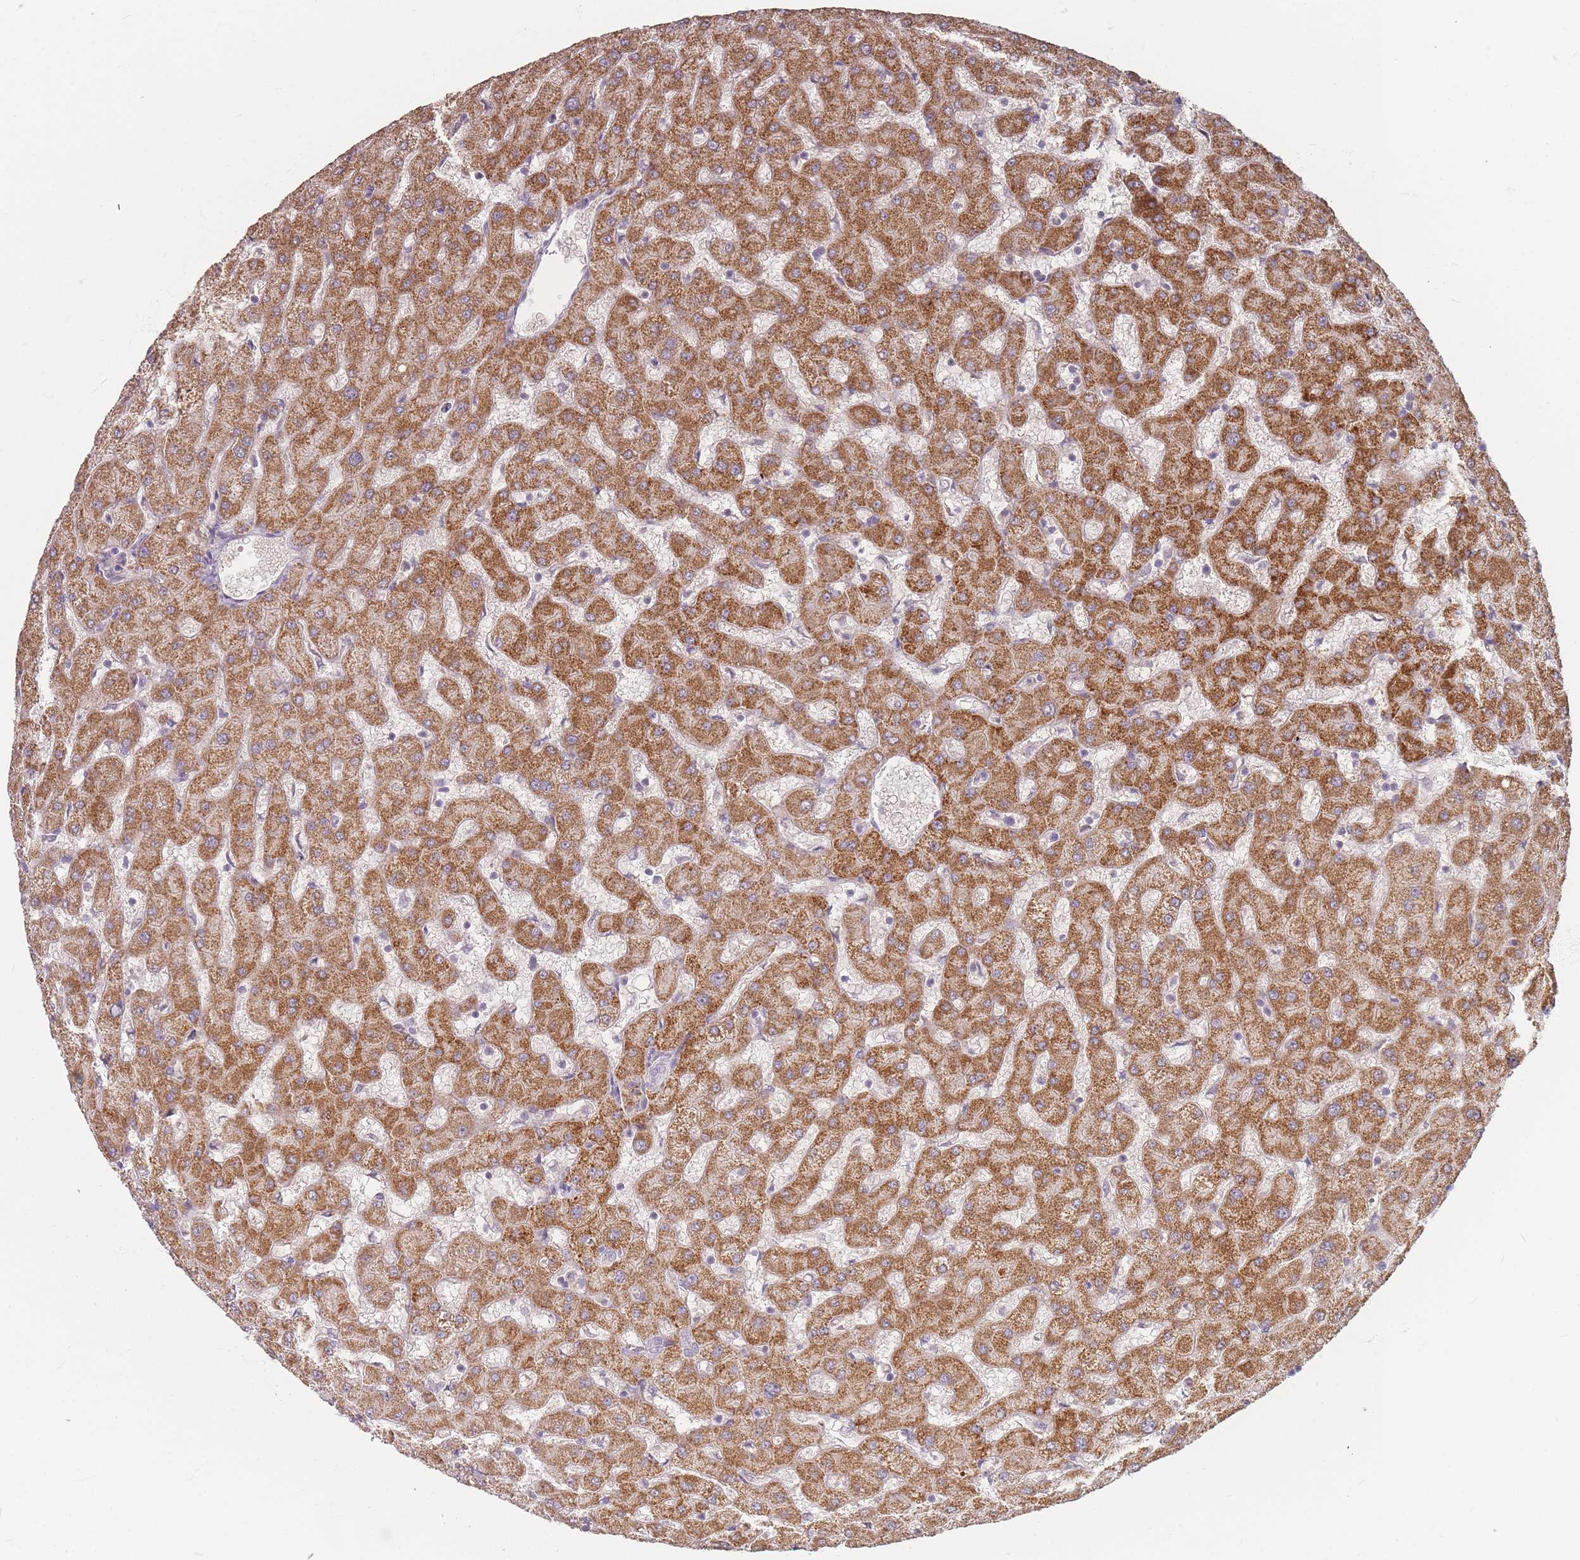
{"staining": {"intensity": "negative", "quantity": "none", "location": "none"}, "tissue": "liver", "cell_type": "Cholangiocytes", "image_type": "normal", "snomed": [{"axis": "morphology", "description": "Normal tissue, NOS"}, {"axis": "topography", "description": "Liver"}], "caption": "A histopathology image of human liver is negative for staining in cholangiocytes. Brightfield microscopy of immunohistochemistry stained with DAB (3,3'-diaminobenzidine) (brown) and hematoxylin (blue), captured at high magnification.", "gene": "RFTN1", "patient": {"sex": "female", "age": 63}}